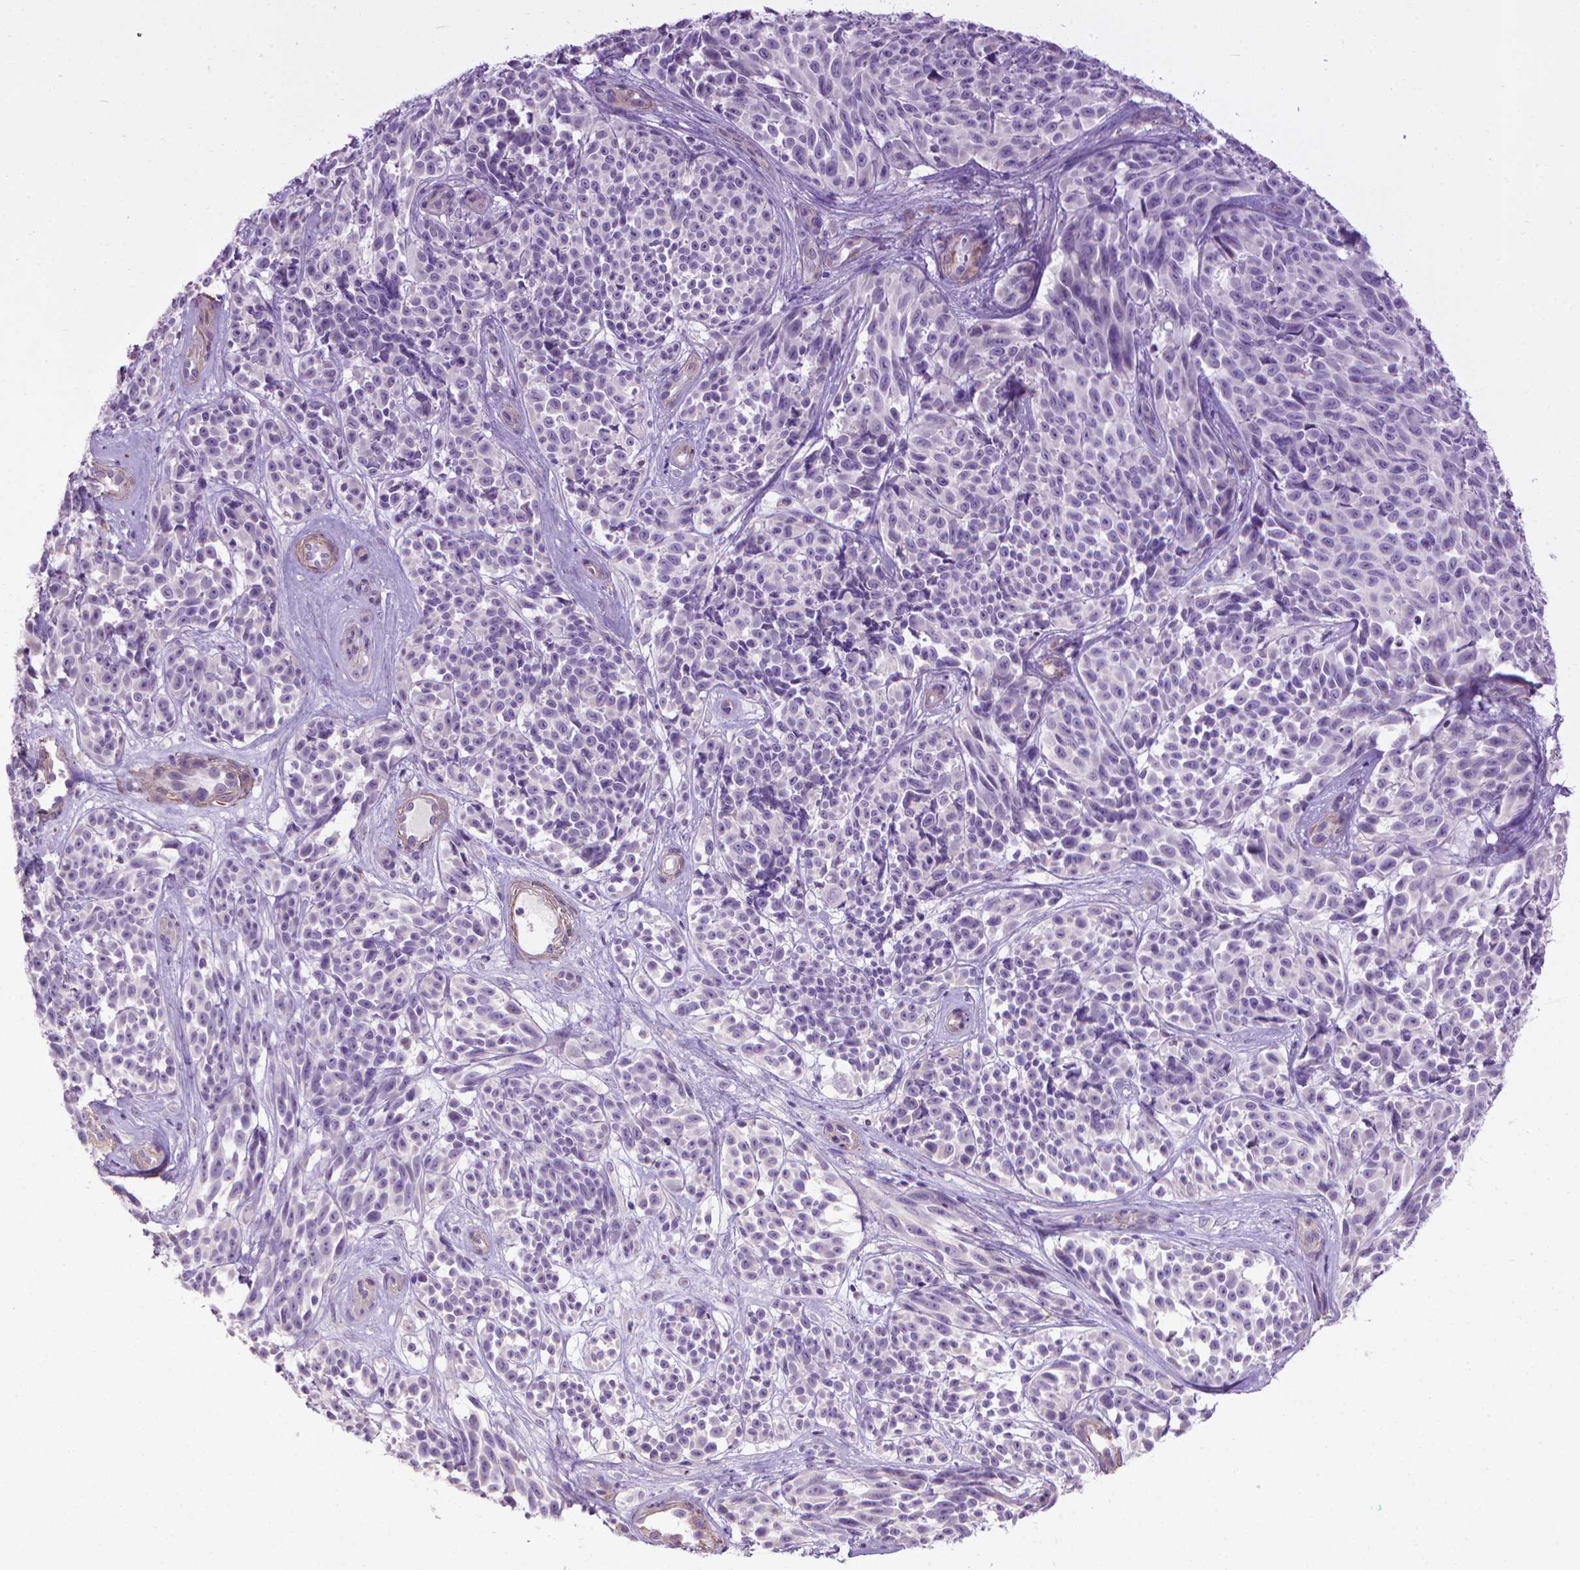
{"staining": {"intensity": "negative", "quantity": "none", "location": "none"}, "tissue": "melanoma", "cell_type": "Tumor cells", "image_type": "cancer", "snomed": [{"axis": "morphology", "description": "Malignant melanoma, NOS"}, {"axis": "topography", "description": "Skin"}], "caption": "DAB immunohistochemical staining of human malignant melanoma exhibits no significant positivity in tumor cells.", "gene": "AQP10", "patient": {"sex": "female", "age": 88}}